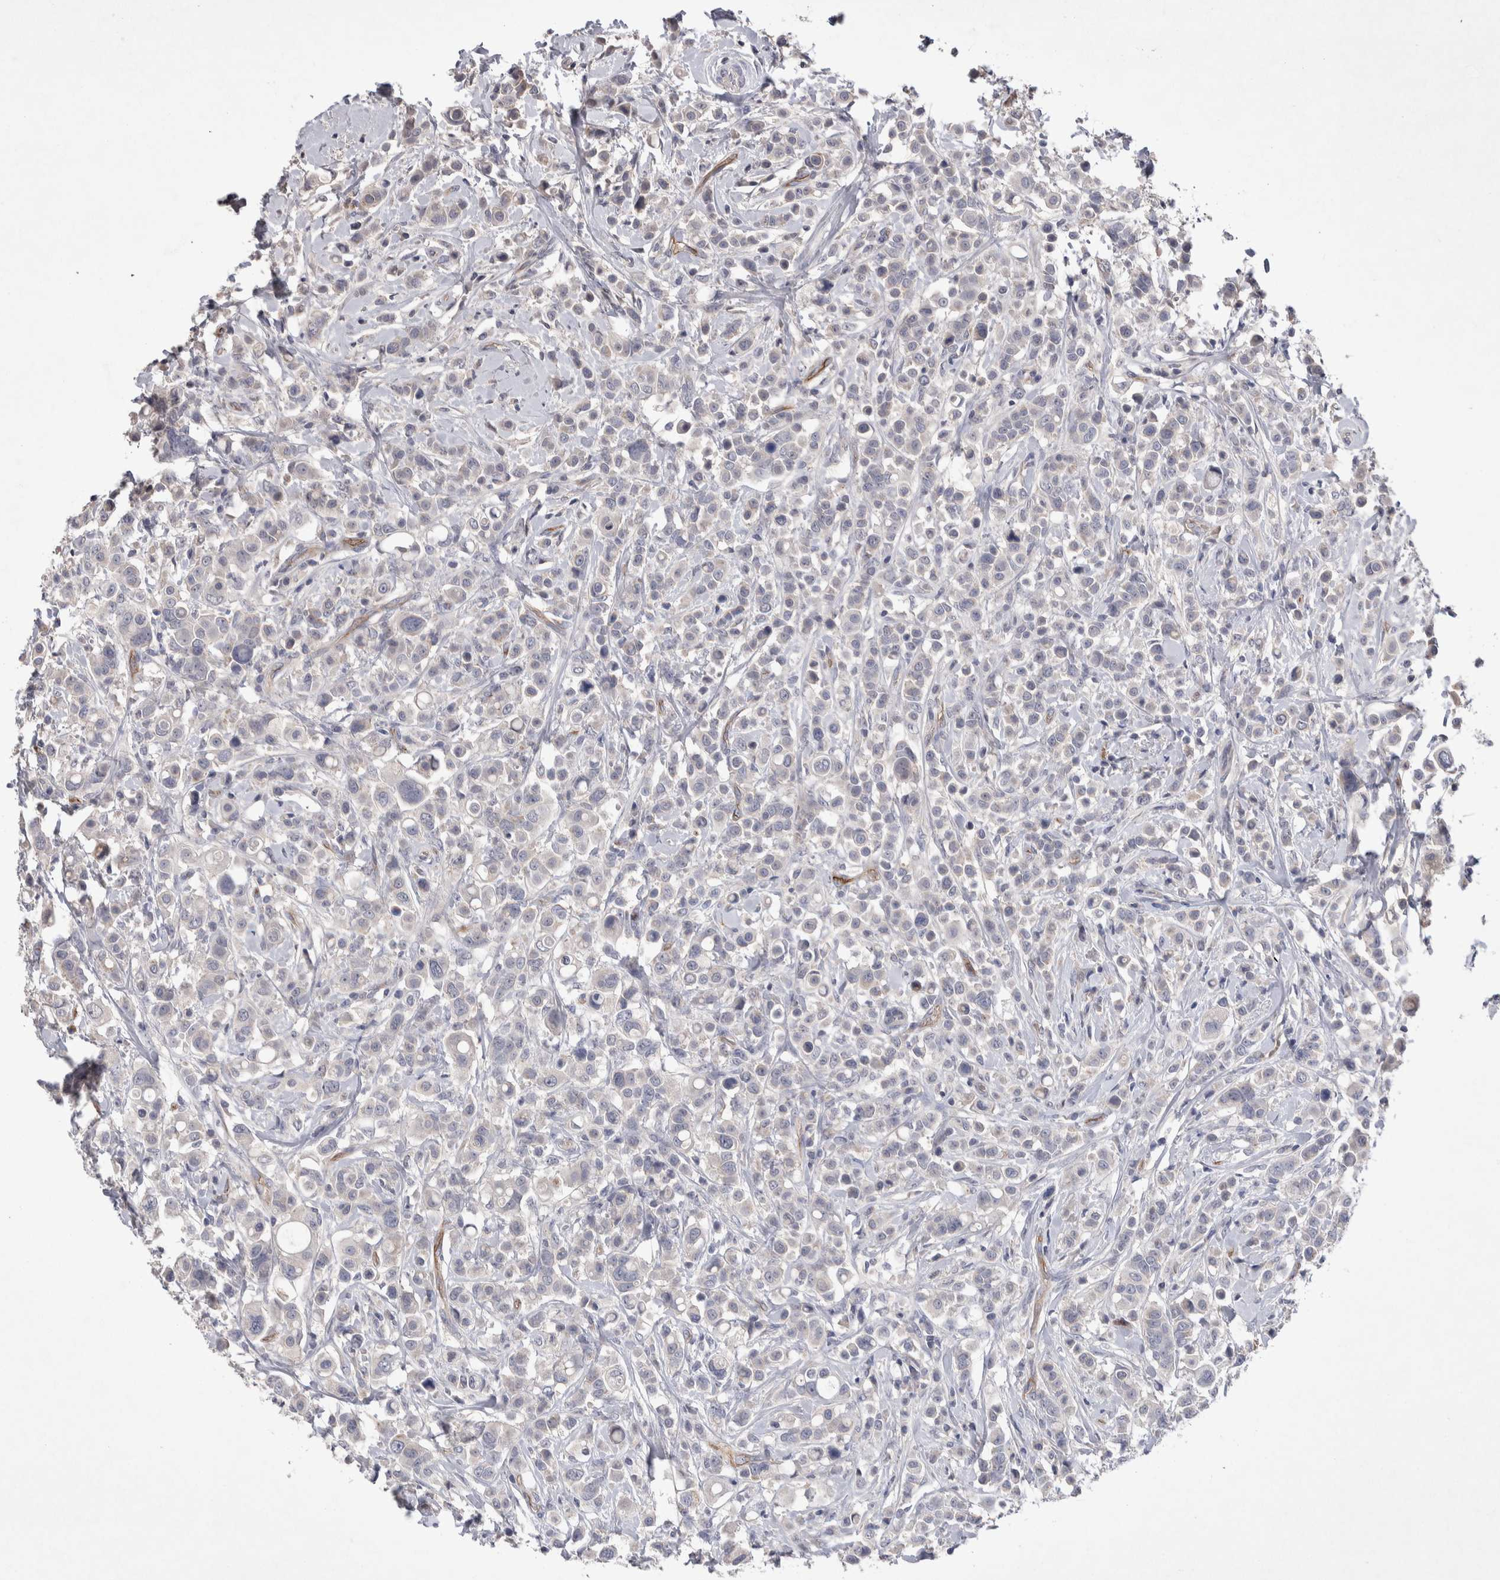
{"staining": {"intensity": "negative", "quantity": "none", "location": "none"}, "tissue": "breast cancer", "cell_type": "Tumor cells", "image_type": "cancer", "snomed": [{"axis": "morphology", "description": "Duct carcinoma"}, {"axis": "topography", "description": "Breast"}], "caption": "This histopathology image is of infiltrating ductal carcinoma (breast) stained with IHC to label a protein in brown with the nuclei are counter-stained blue. There is no positivity in tumor cells. (Stains: DAB (3,3'-diaminobenzidine) immunohistochemistry (IHC) with hematoxylin counter stain, Microscopy: brightfield microscopy at high magnification).", "gene": "CEP131", "patient": {"sex": "female", "age": 27}}